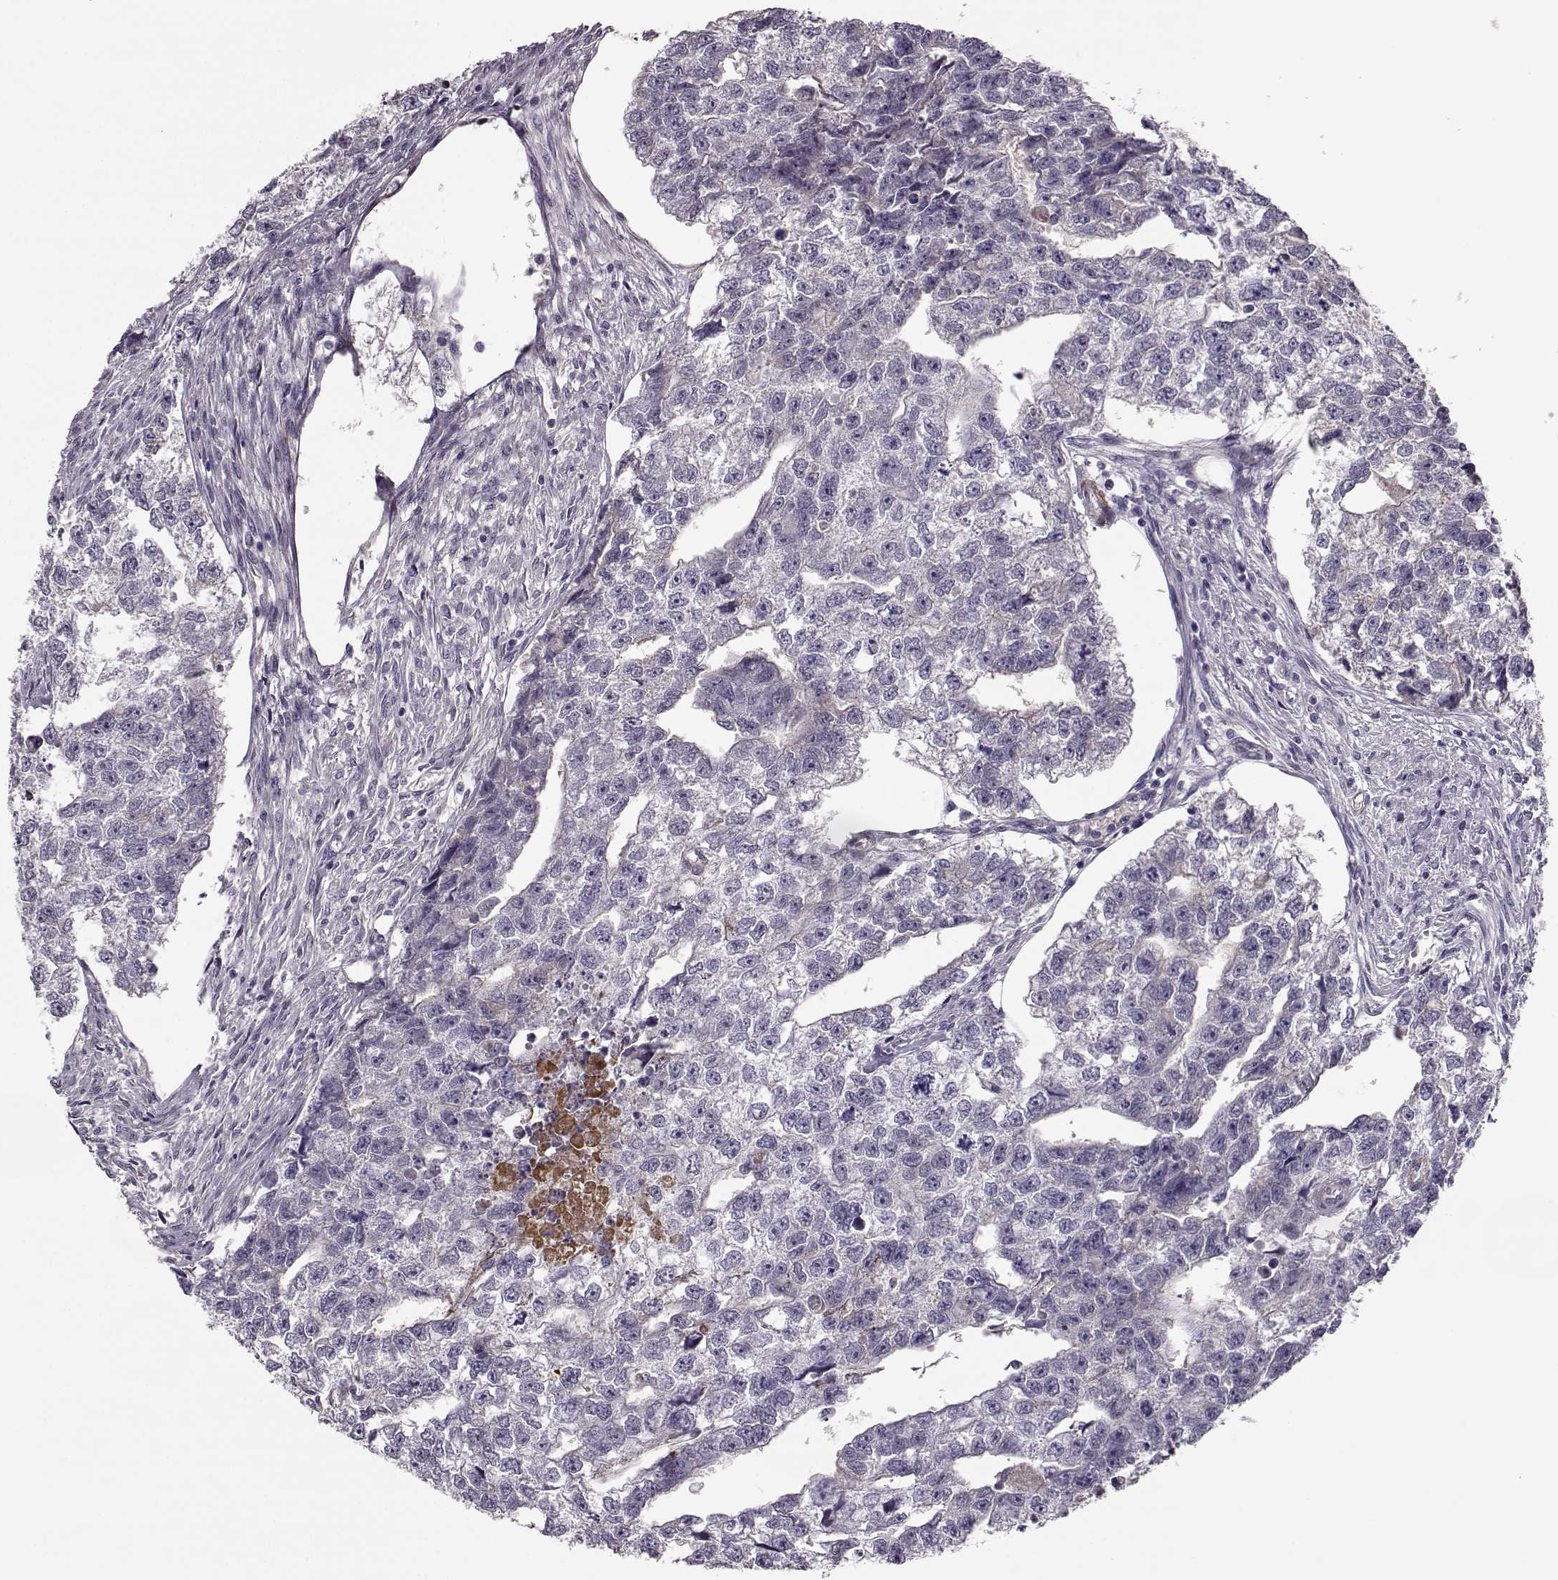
{"staining": {"intensity": "negative", "quantity": "none", "location": "none"}, "tissue": "testis cancer", "cell_type": "Tumor cells", "image_type": "cancer", "snomed": [{"axis": "morphology", "description": "Carcinoma, Embryonal, NOS"}, {"axis": "morphology", "description": "Teratoma, malignant, NOS"}, {"axis": "topography", "description": "Testis"}], "caption": "DAB (3,3'-diaminobenzidine) immunohistochemical staining of testis cancer exhibits no significant expression in tumor cells.", "gene": "TRIM69", "patient": {"sex": "male", "age": 44}}